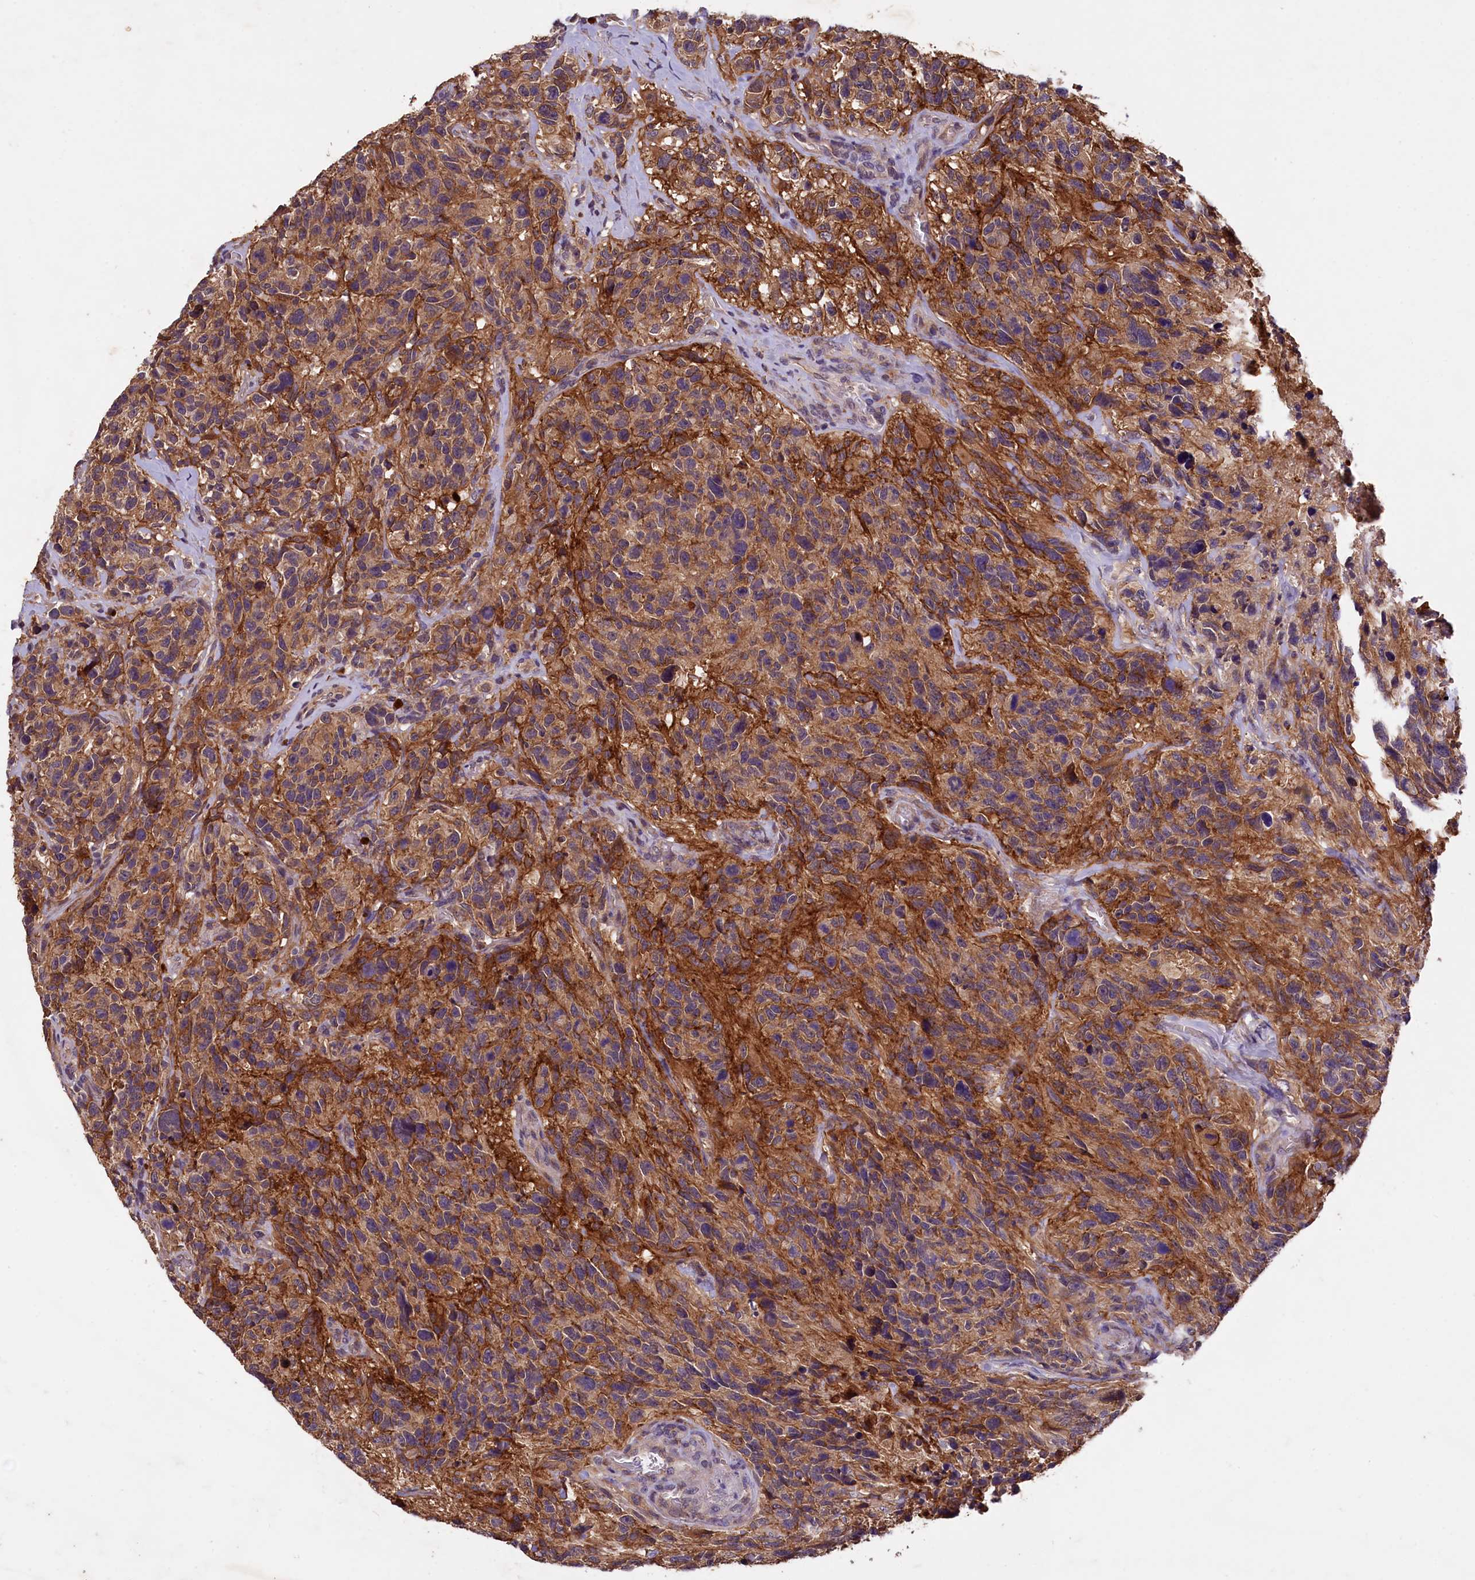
{"staining": {"intensity": "moderate", "quantity": ">75%", "location": "cytoplasmic/membranous"}, "tissue": "glioma", "cell_type": "Tumor cells", "image_type": "cancer", "snomed": [{"axis": "morphology", "description": "Glioma, malignant, High grade"}, {"axis": "topography", "description": "Brain"}], "caption": "Protein staining reveals moderate cytoplasmic/membranous expression in approximately >75% of tumor cells in malignant glioma (high-grade). The protein of interest is stained brown, and the nuclei are stained in blue (DAB IHC with brightfield microscopy, high magnification).", "gene": "PLXNB1", "patient": {"sex": "male", "age": 69}}